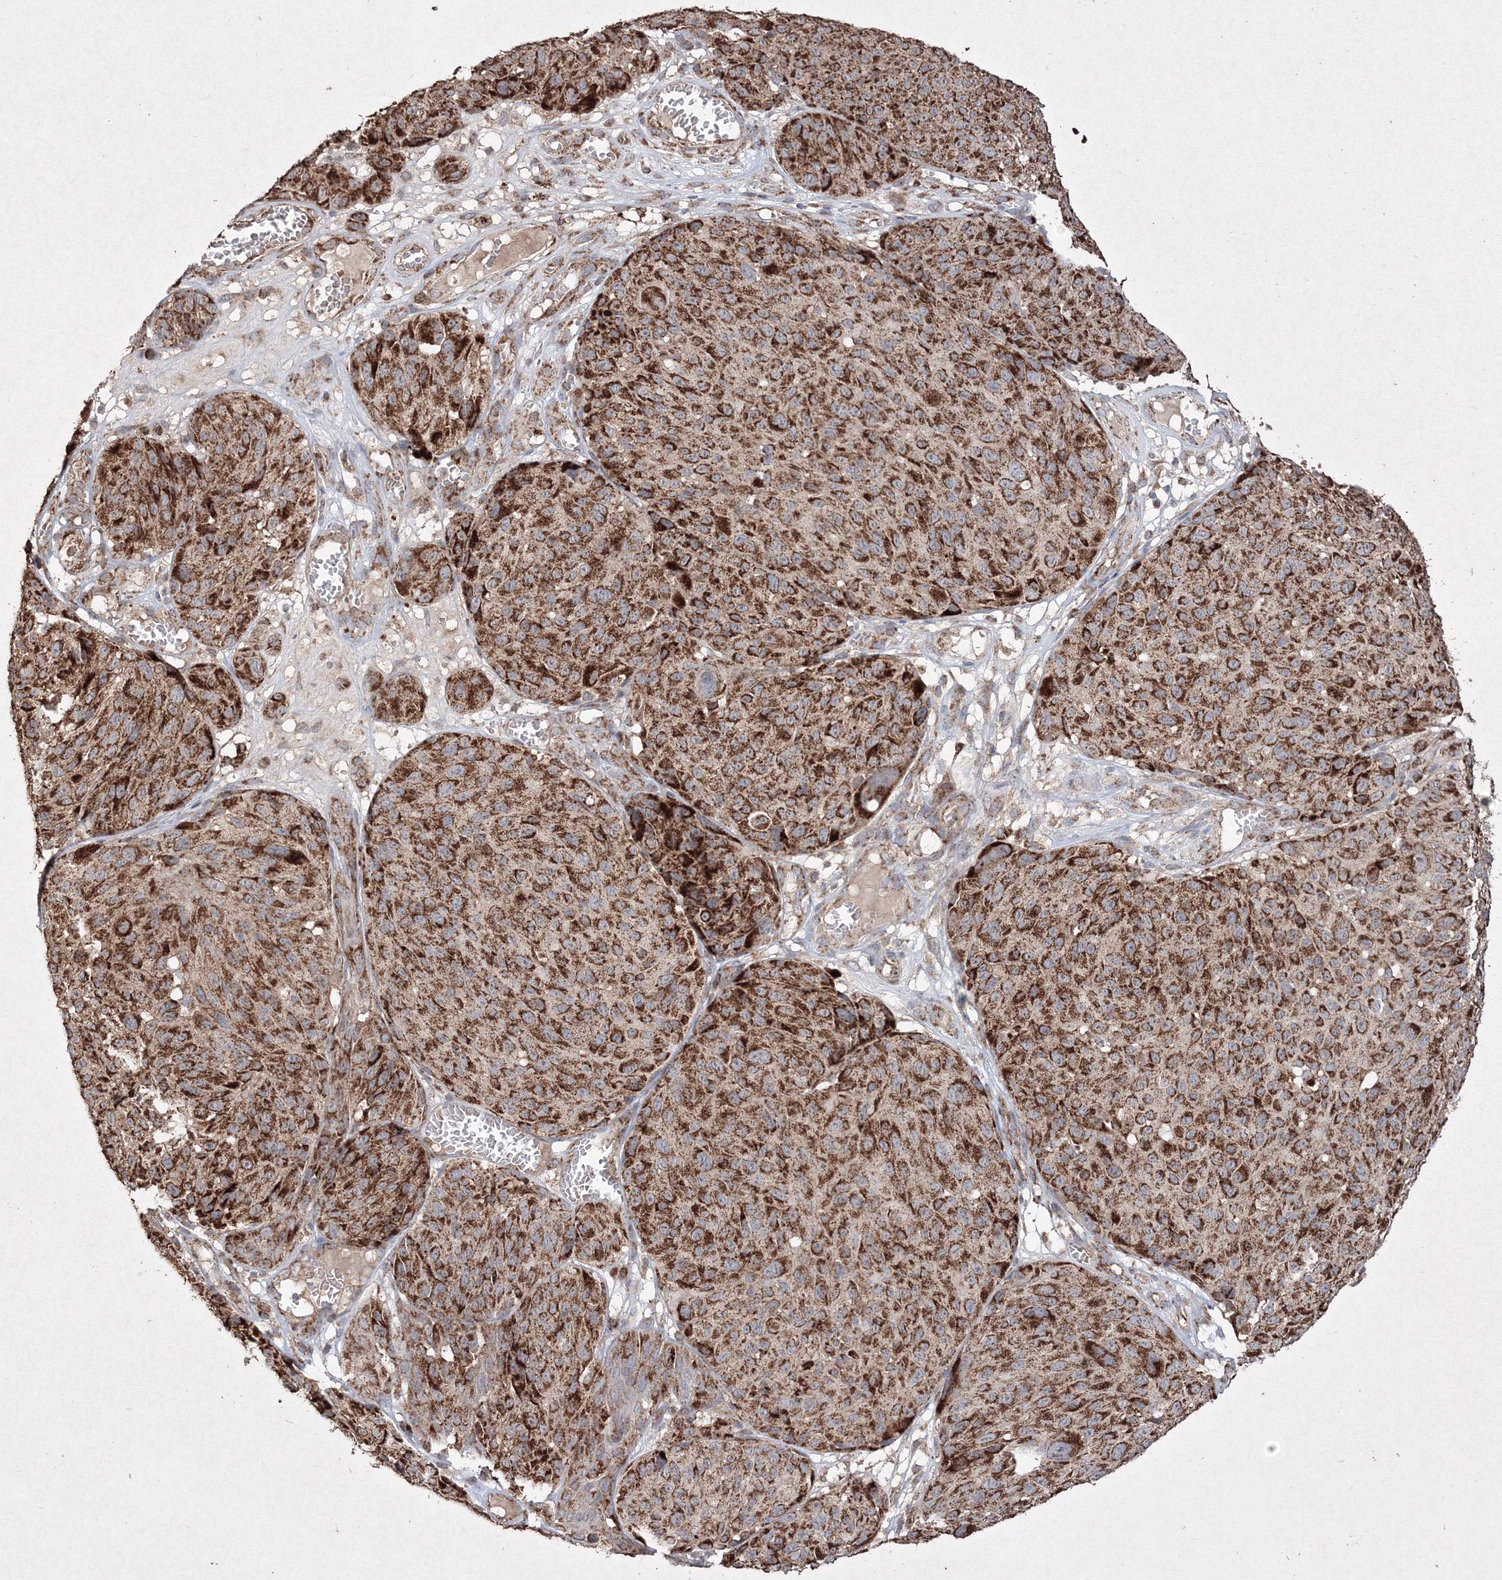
{"staining": {"intensity": "strong", "quantity": ">75%", "location": "cytoplasmic/membranous"}, "tissue": "melanoma", "cell_type": "Tumor cells", "image_type": "cancer", "snomed": [{"axis": "morphology", "description": "Malignant melanoma, NOS"}, {"axis": "topography", "description": "Skin"}], "caption": "Protein staining exhibits strong cytoplasmic/membranous expression in about >75% of tumor cells in melanoma.", "gene": "GRSF1", "patient": {"sex": "male", "age": 83}}